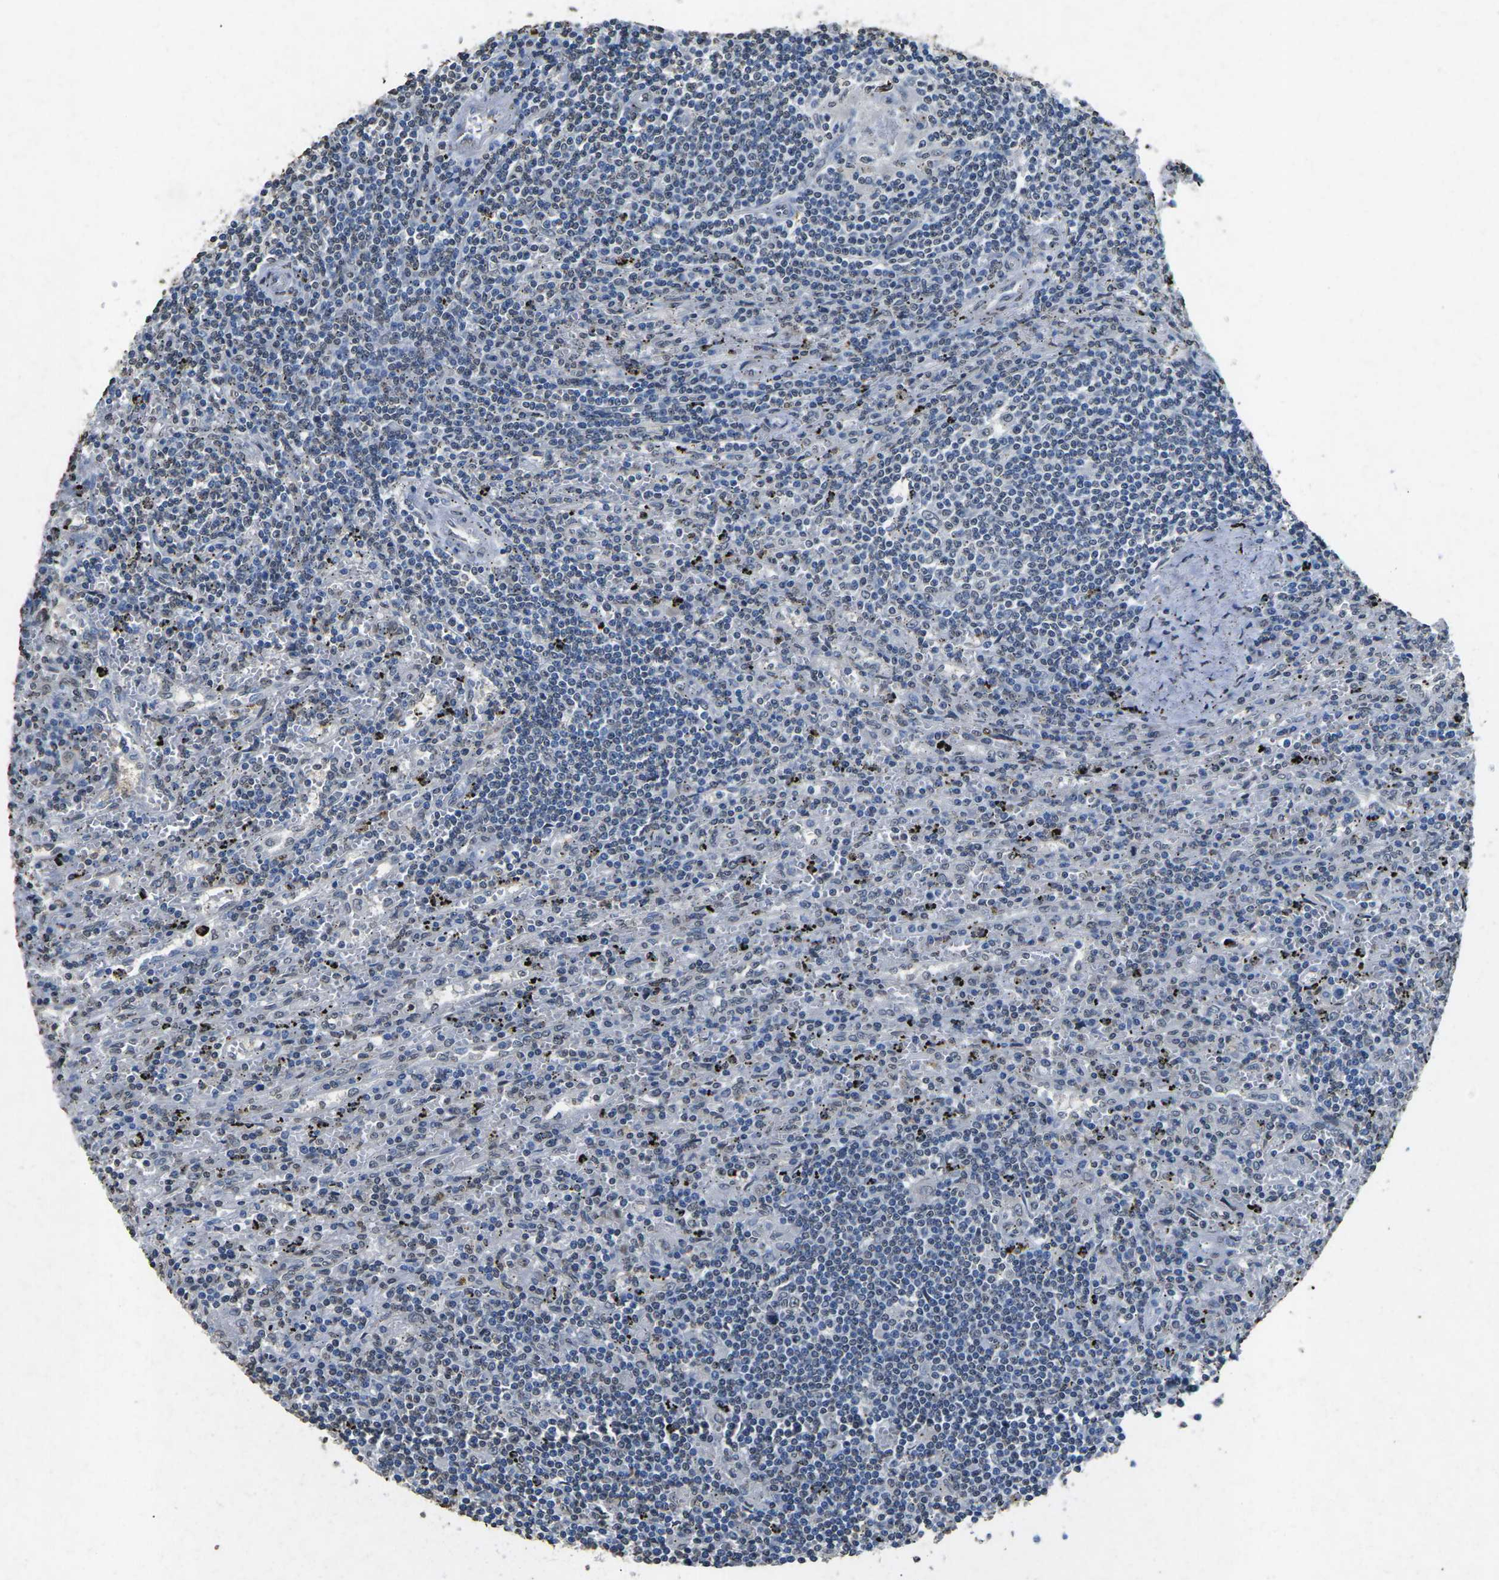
{"staining": {"intensity": "negative", "quantity": "none", "location": "none"}, "tissue": "lymphoma", "cell_type": "Tumor cells", "image_type": "cancer", "snomed": [{"axis": "morphology", "description": "Malignant lymphoma, non-Hodgkin's type, Low grade"}, {"axis": "topography", "description": "Spleen"}], "caption": "Micrograph shows no significant protein expression in tumor cells of low-grade malignant lymphoma, non-Hodgkin's type.", "gene": "SCNN1B", "patient": {"sex": "male", "age": 76}}